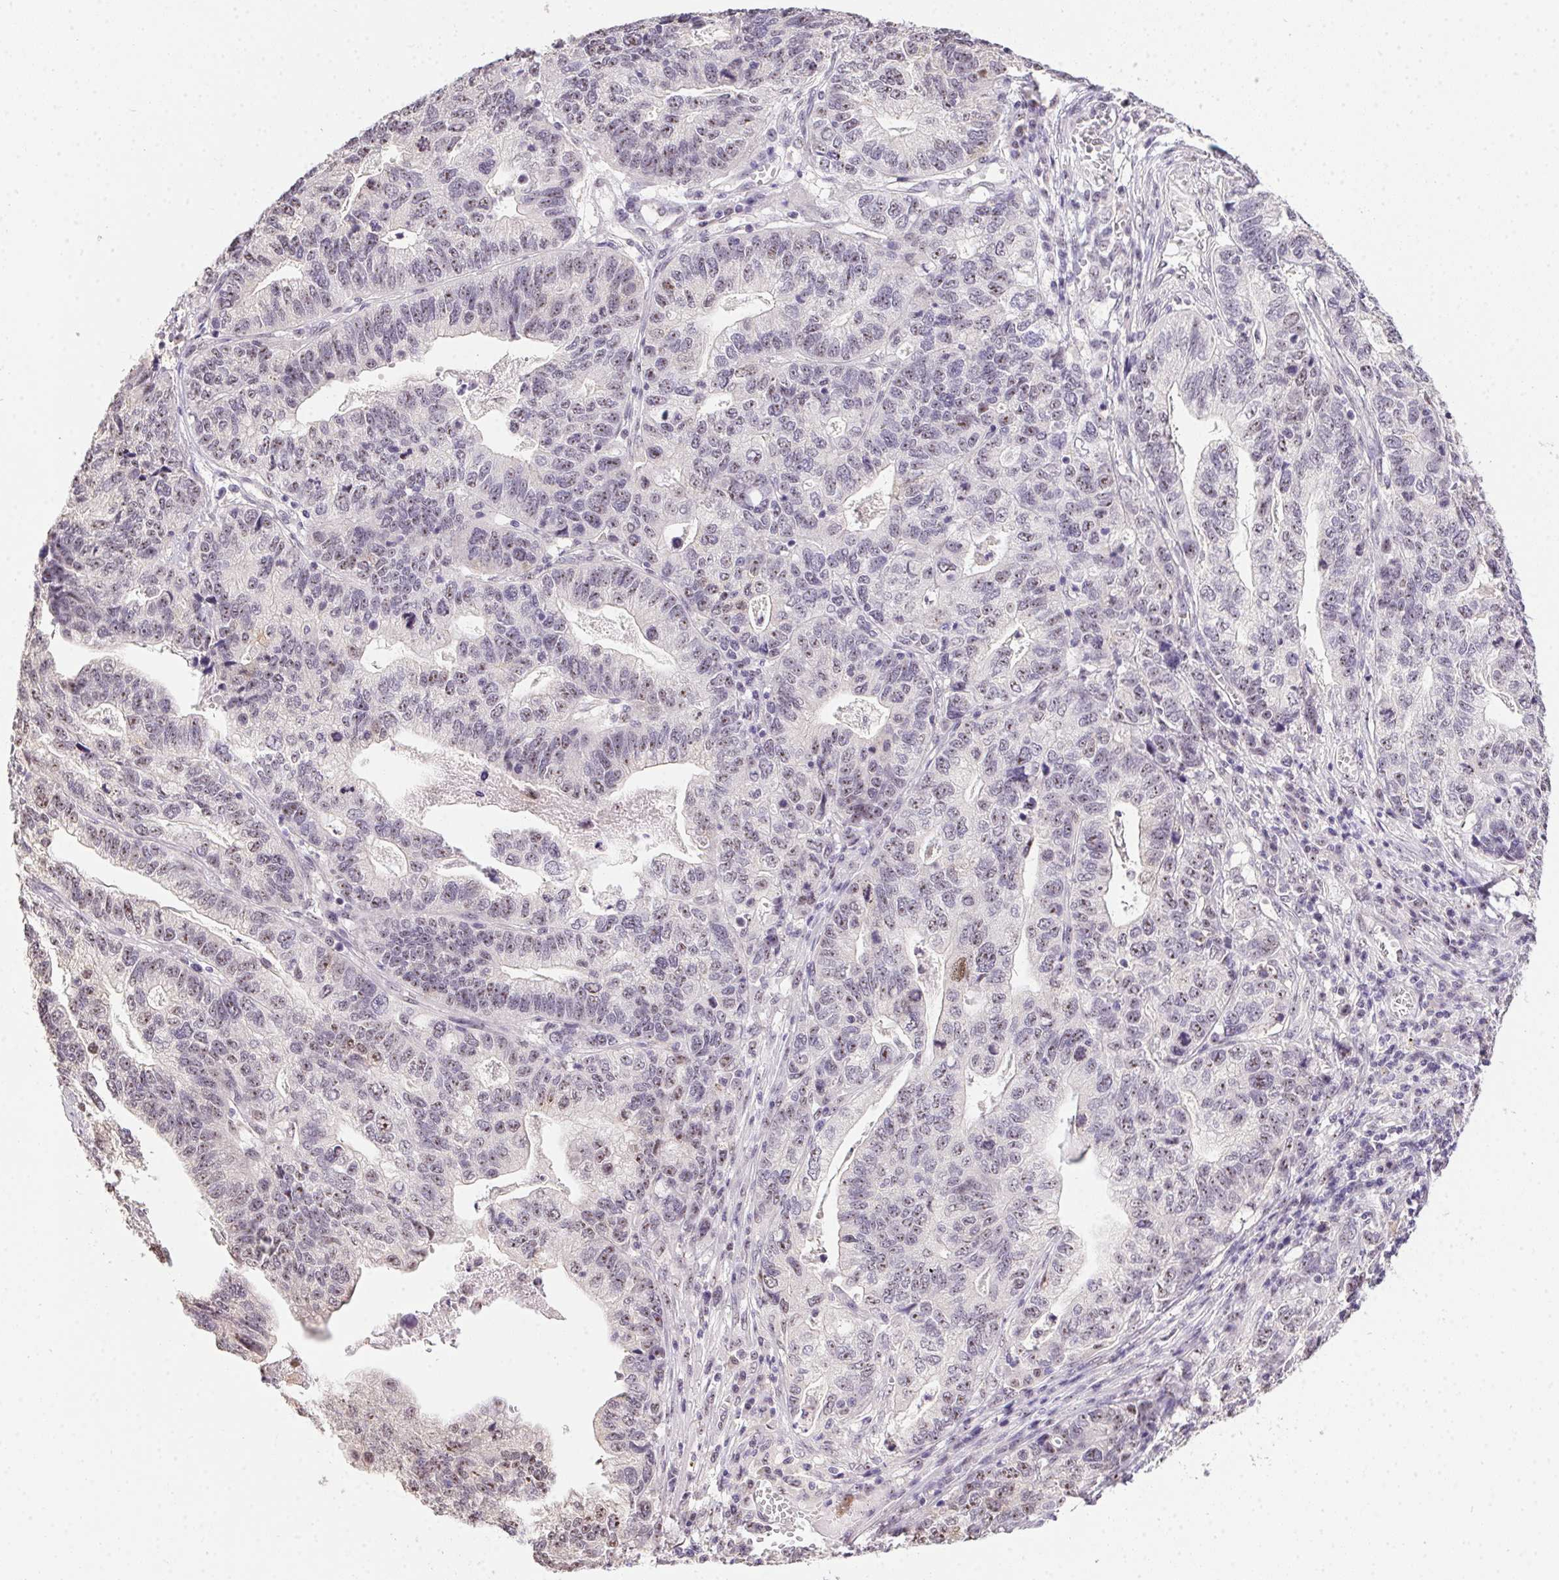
{"staining": {"intensity": "weak", "quantity": ">75%", "location": "nuclear"}, "tissue": "stomach cancer", "cell_type": "Tumor cells", "image_type": "cancer", "snomed": [{"axis": "morphology", "description": "Adenocarcinoma, NOS"}, {"axis": "topography", "description": "Stomach, upper"}], "caption": "Weak nuclear expression for a protein is present in approximately >75% of tumor cells of stomach cancer using immunohistochemistry (IHC).", "gene": "BATF2", "patient": {"sex": "female", "age": 67}}